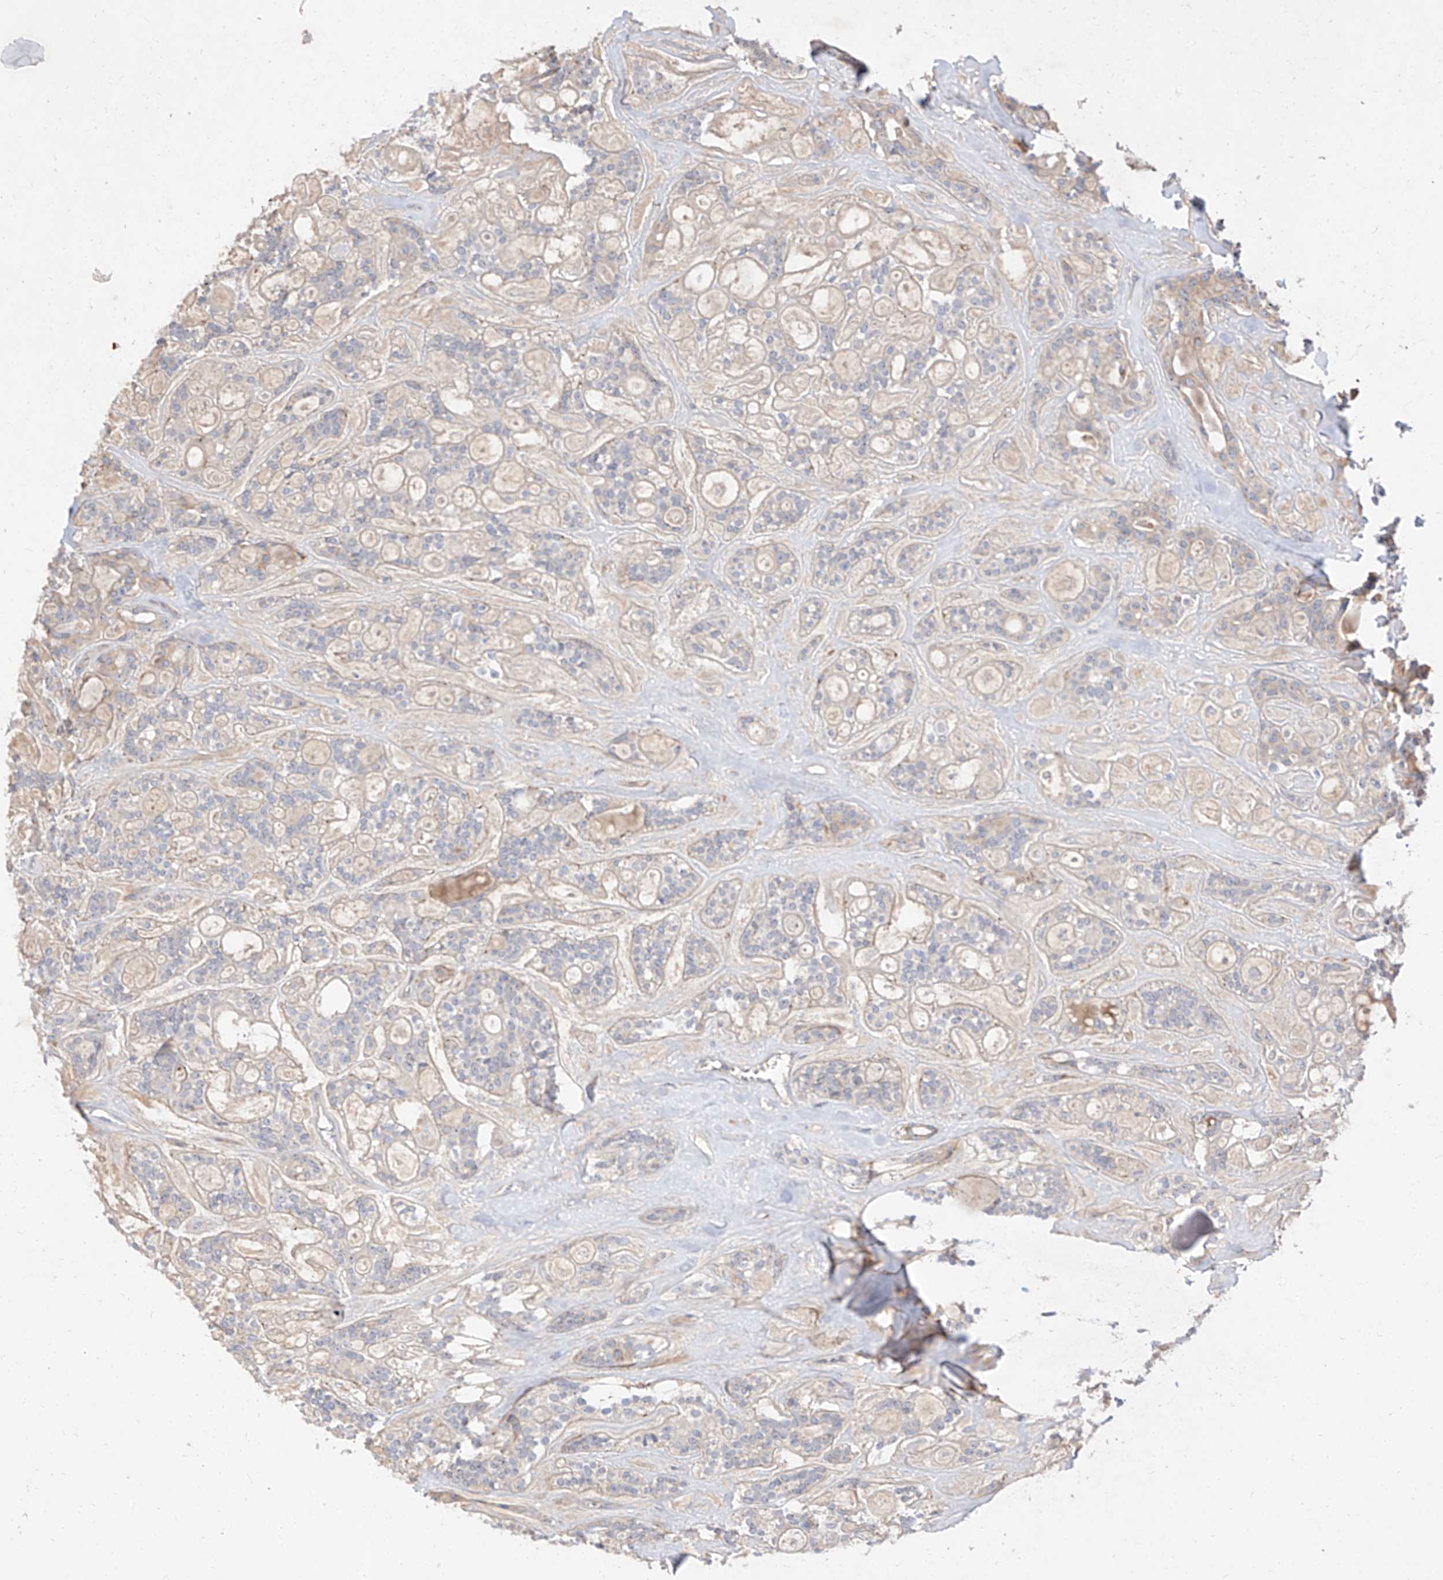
{"staining": {"intensity": "negative", "quantity": "none", "location": "none"}, "tissue": "head and neck cancer", "cell_type": "Tumor cells", "image_type": "cancer", "snomed": [{"axis": "morphology", "description": "Adenocarcinoma, NOS"}, {"axis": "topography", "description": "Head-Neck"}], "caption": "DAB (3,3'-diaminobenzidine) immunohistochemical staining of human head and neck cancer (adenocarcinoma) displays no significant staining in tumor cells.", "gene": "DIRAS3", "patient": {"sex": "male", "age": 66}}